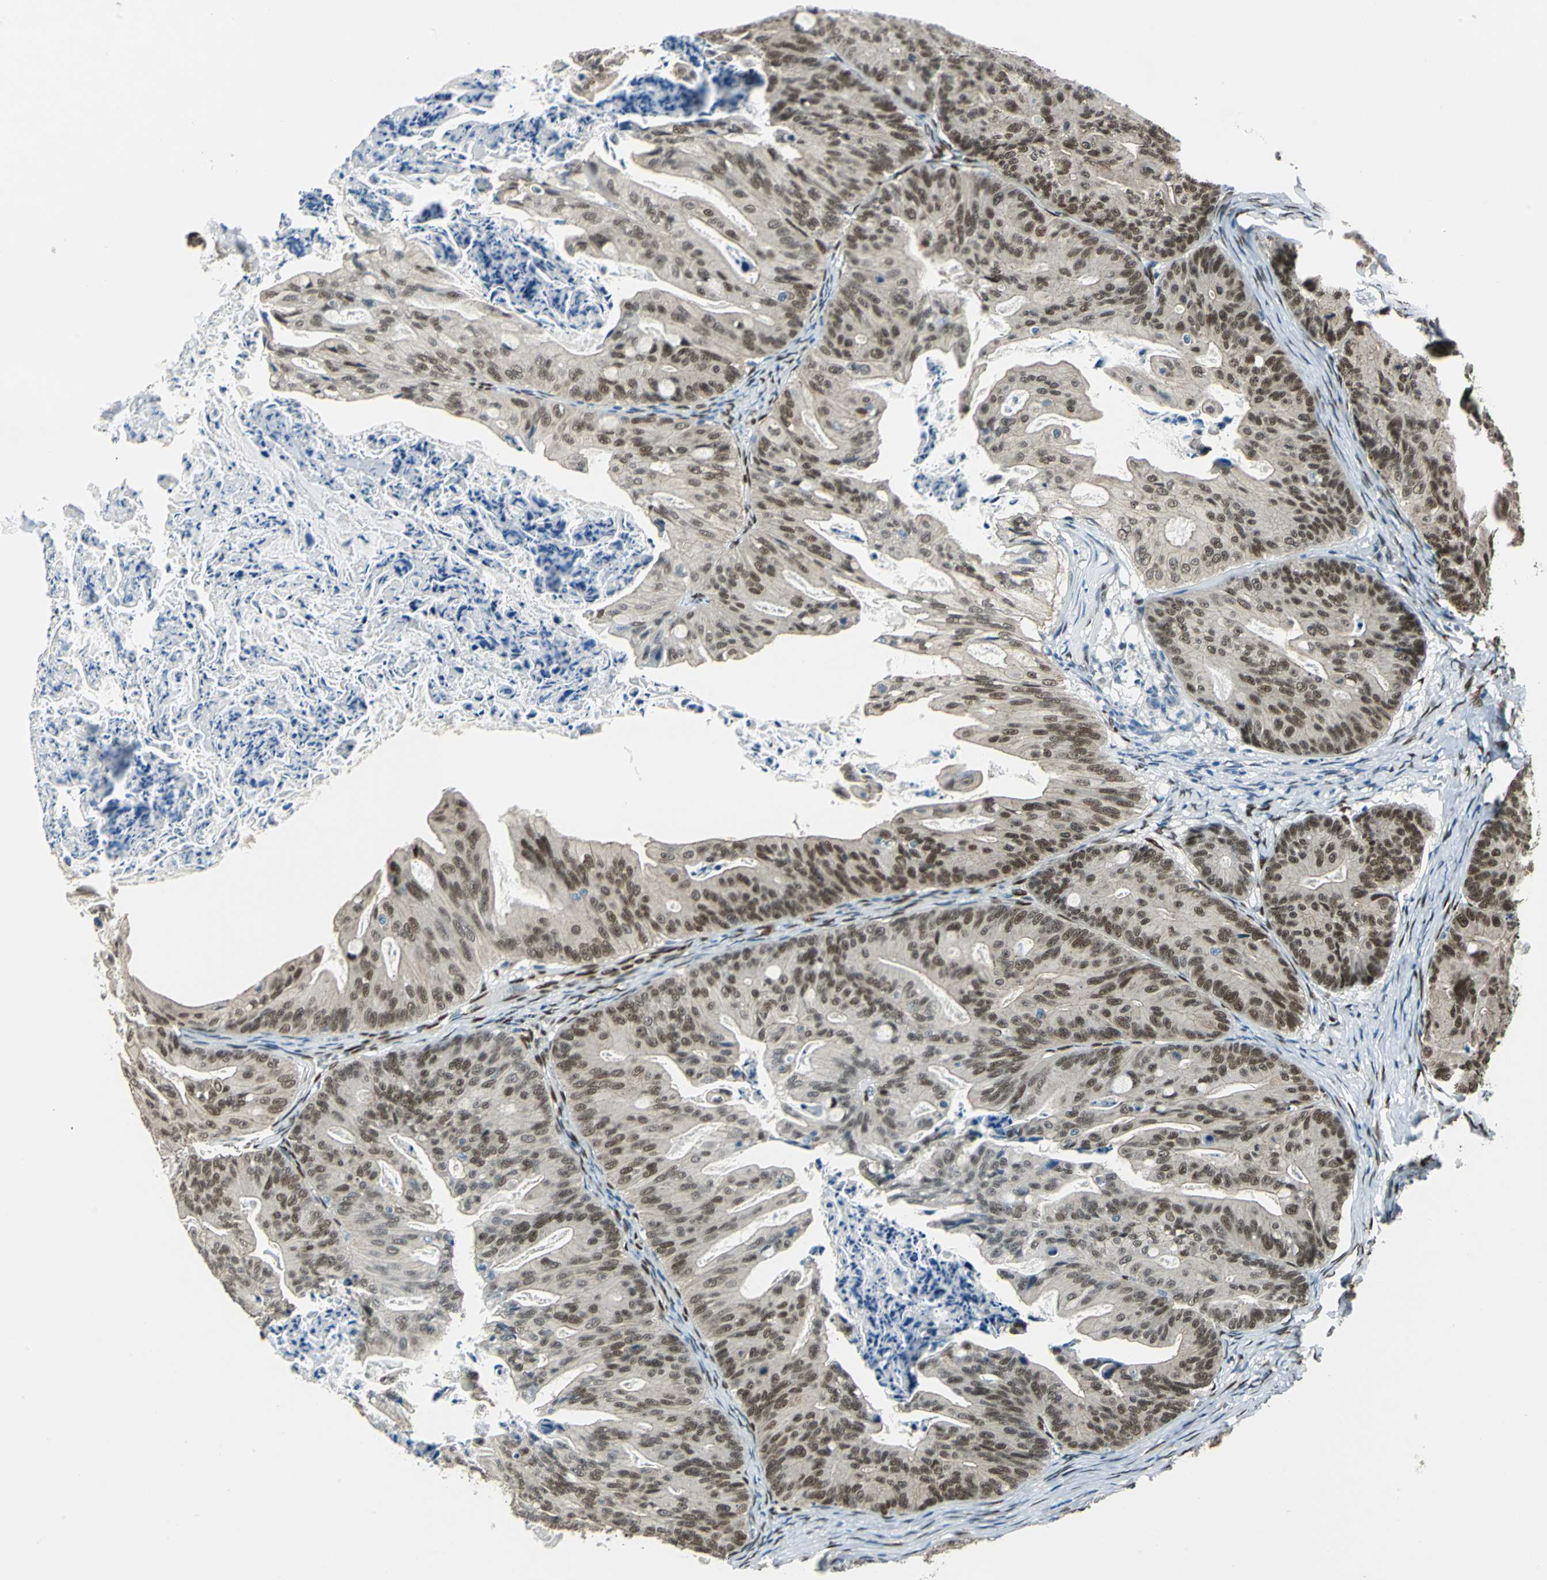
{"staining": {"intensity": "moderate", "quantity": ">75%", "location": "nuclear"}, "tissue": "ovarian cancer", "cell_type": "Tumor cells", "image_type": "cancer", "snomed": [{"axis": "morphology", "description": "Cystadenocarcinoma, mucinous, NOS"}, {"axis": "topography", "description": "Ovary"}], "caption": "Ovarian mucinous cystadenocarcinoma stained for a protein displays moderate nuclear positivity in tumor cells.", "gene": "NFIA", "patient": {"sex": "female", "age": 36}}